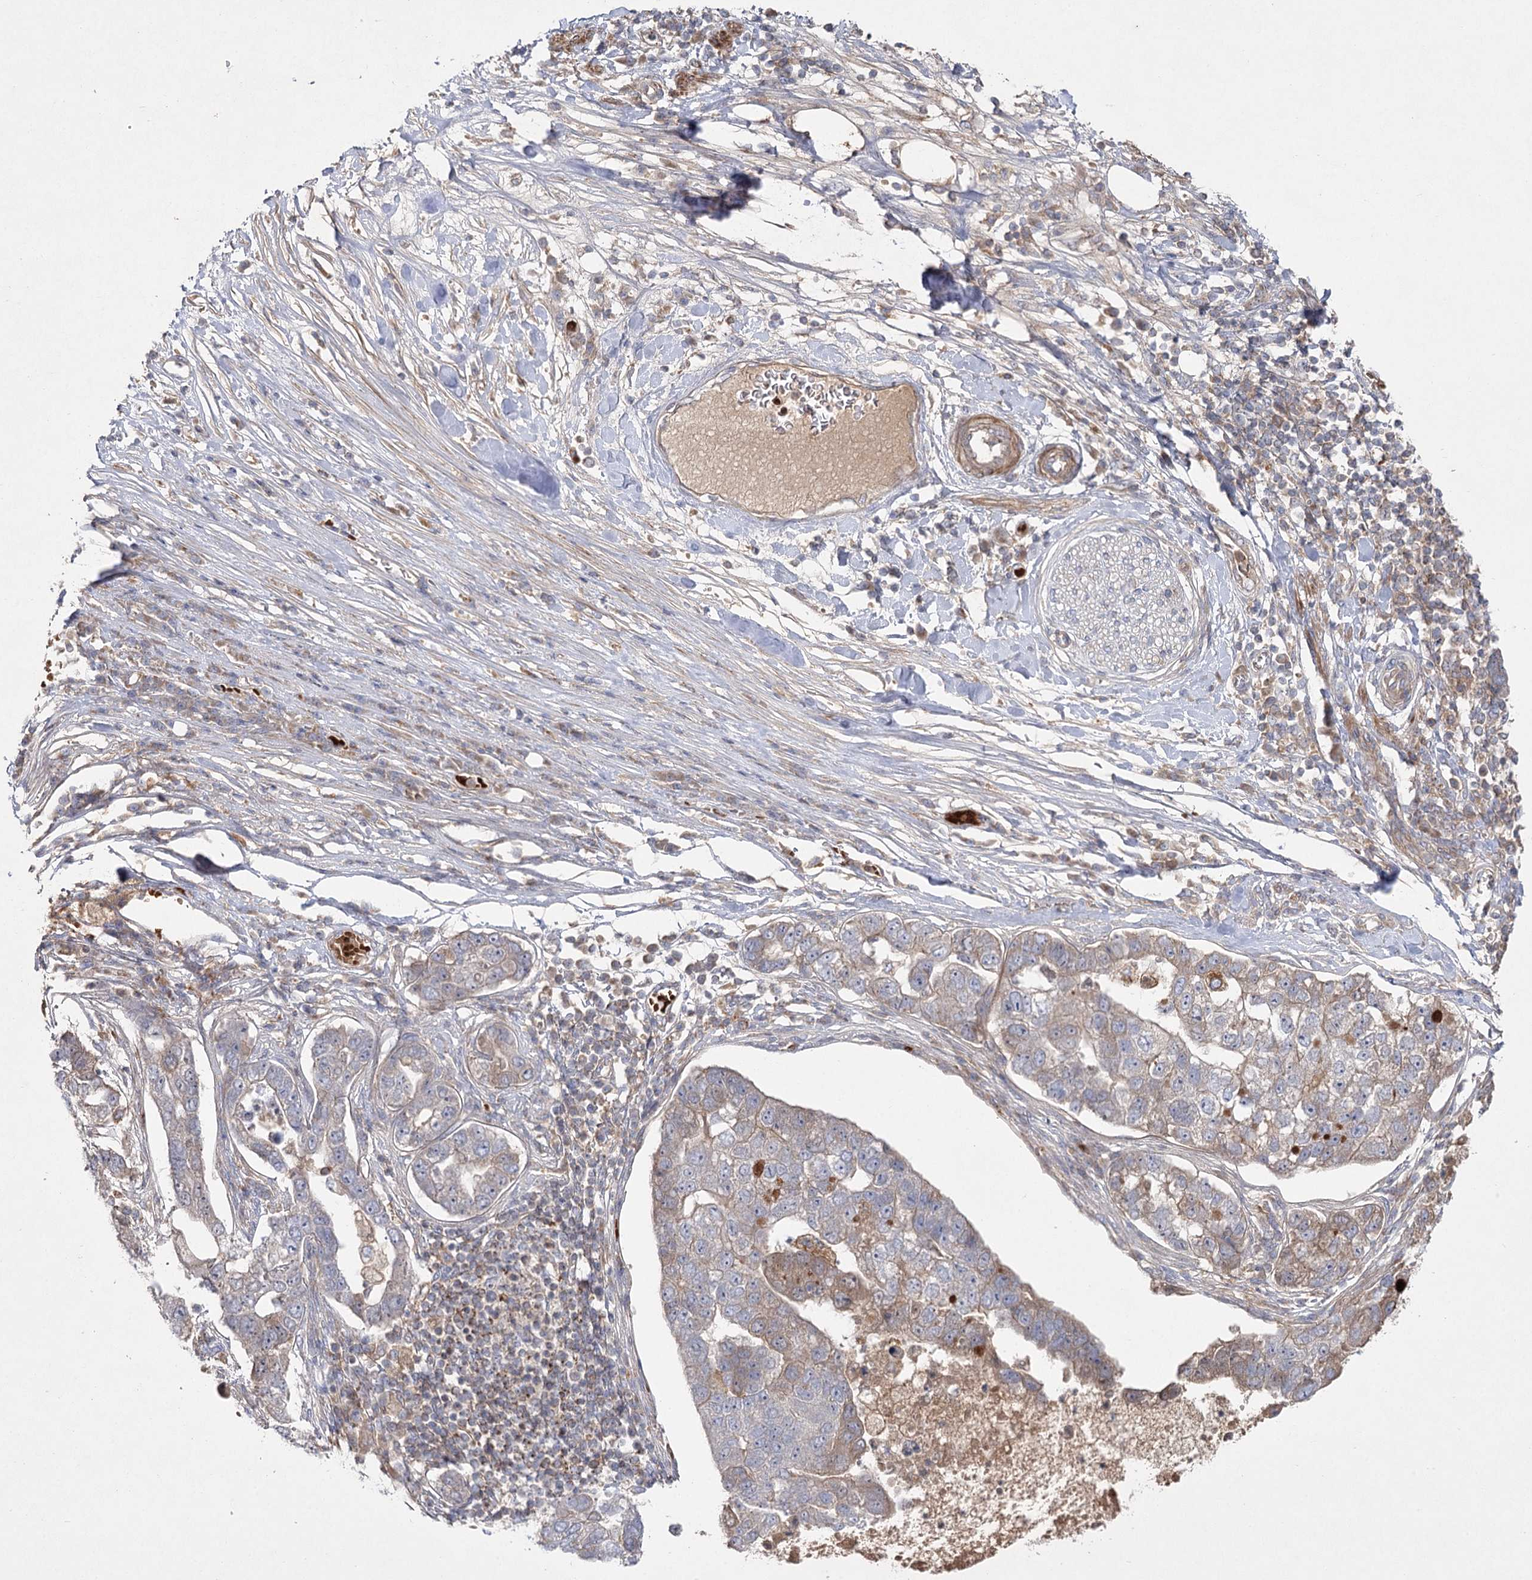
{"staining": {"intensity": "weak", "quantity": "25%-75%", "location": "cytoplasmic/membranous"}, "tissue": "pancreatic cancer", "cell_type": "Tumor cells", "image_type": "cancer", "snomed": [{"axis": "morphology", "description": "Adenocarcinoma, NOS"}, {"axis": "topography", "description": "Pancreas"}], "caption": "Immunohistochemical staining of human pancreatic adenocarcinoma demonstrates weak cytoplasmic/membranous protein positivity in about 25%-75% of tumor cells.", "gene": "KIAA0825", "patient": {"sex": "female", "age": 61}}